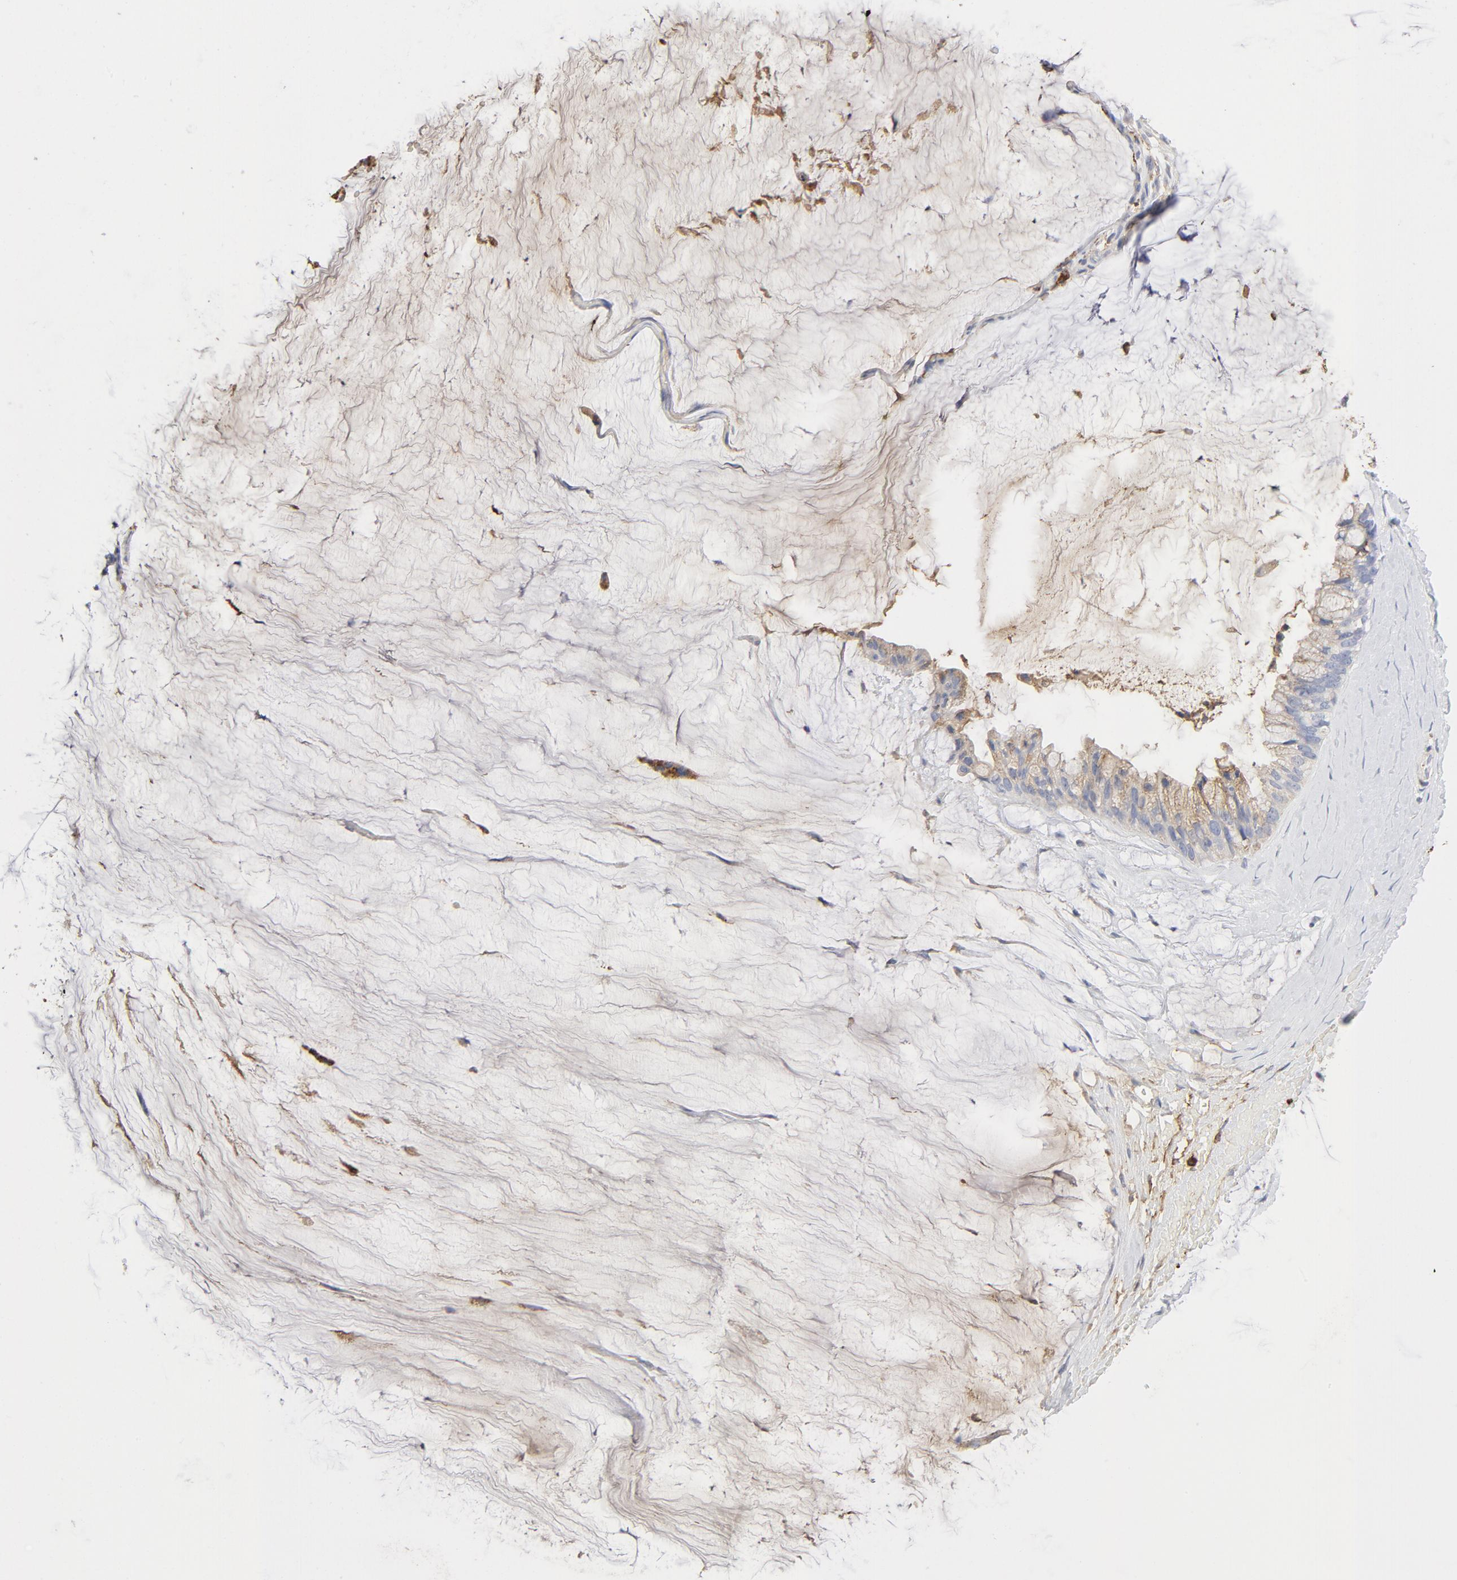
{"staining": {"intensity": "strong", "quantity": ">75%", "location": "cytoplasmic/membranous"}, "tissue": "ovarian cancer", "cell_type": "Tumor cells", "image_type": "cancer", "snomed": [{"axis": "morphology", "description": "Cystadenocarcinoma, mucinous, NOS"}, {"axis": "topography", "description": "Ovary"}], "caption": "An IHC image of neoplastic tissue is shown. Protein staining in brown highlights strong cytoplasmic/membranous positivity in ovarian mucinous cystadenocarcinoma within tumor cells. Using DAB (3,3'-diaminobenzidine) (brown) and hematoxylin (blue) stains, captured at high magnification using brightfield microscopy.", "gene": "MAGEB17", "patient": {"sex": "female", "age": 39}}